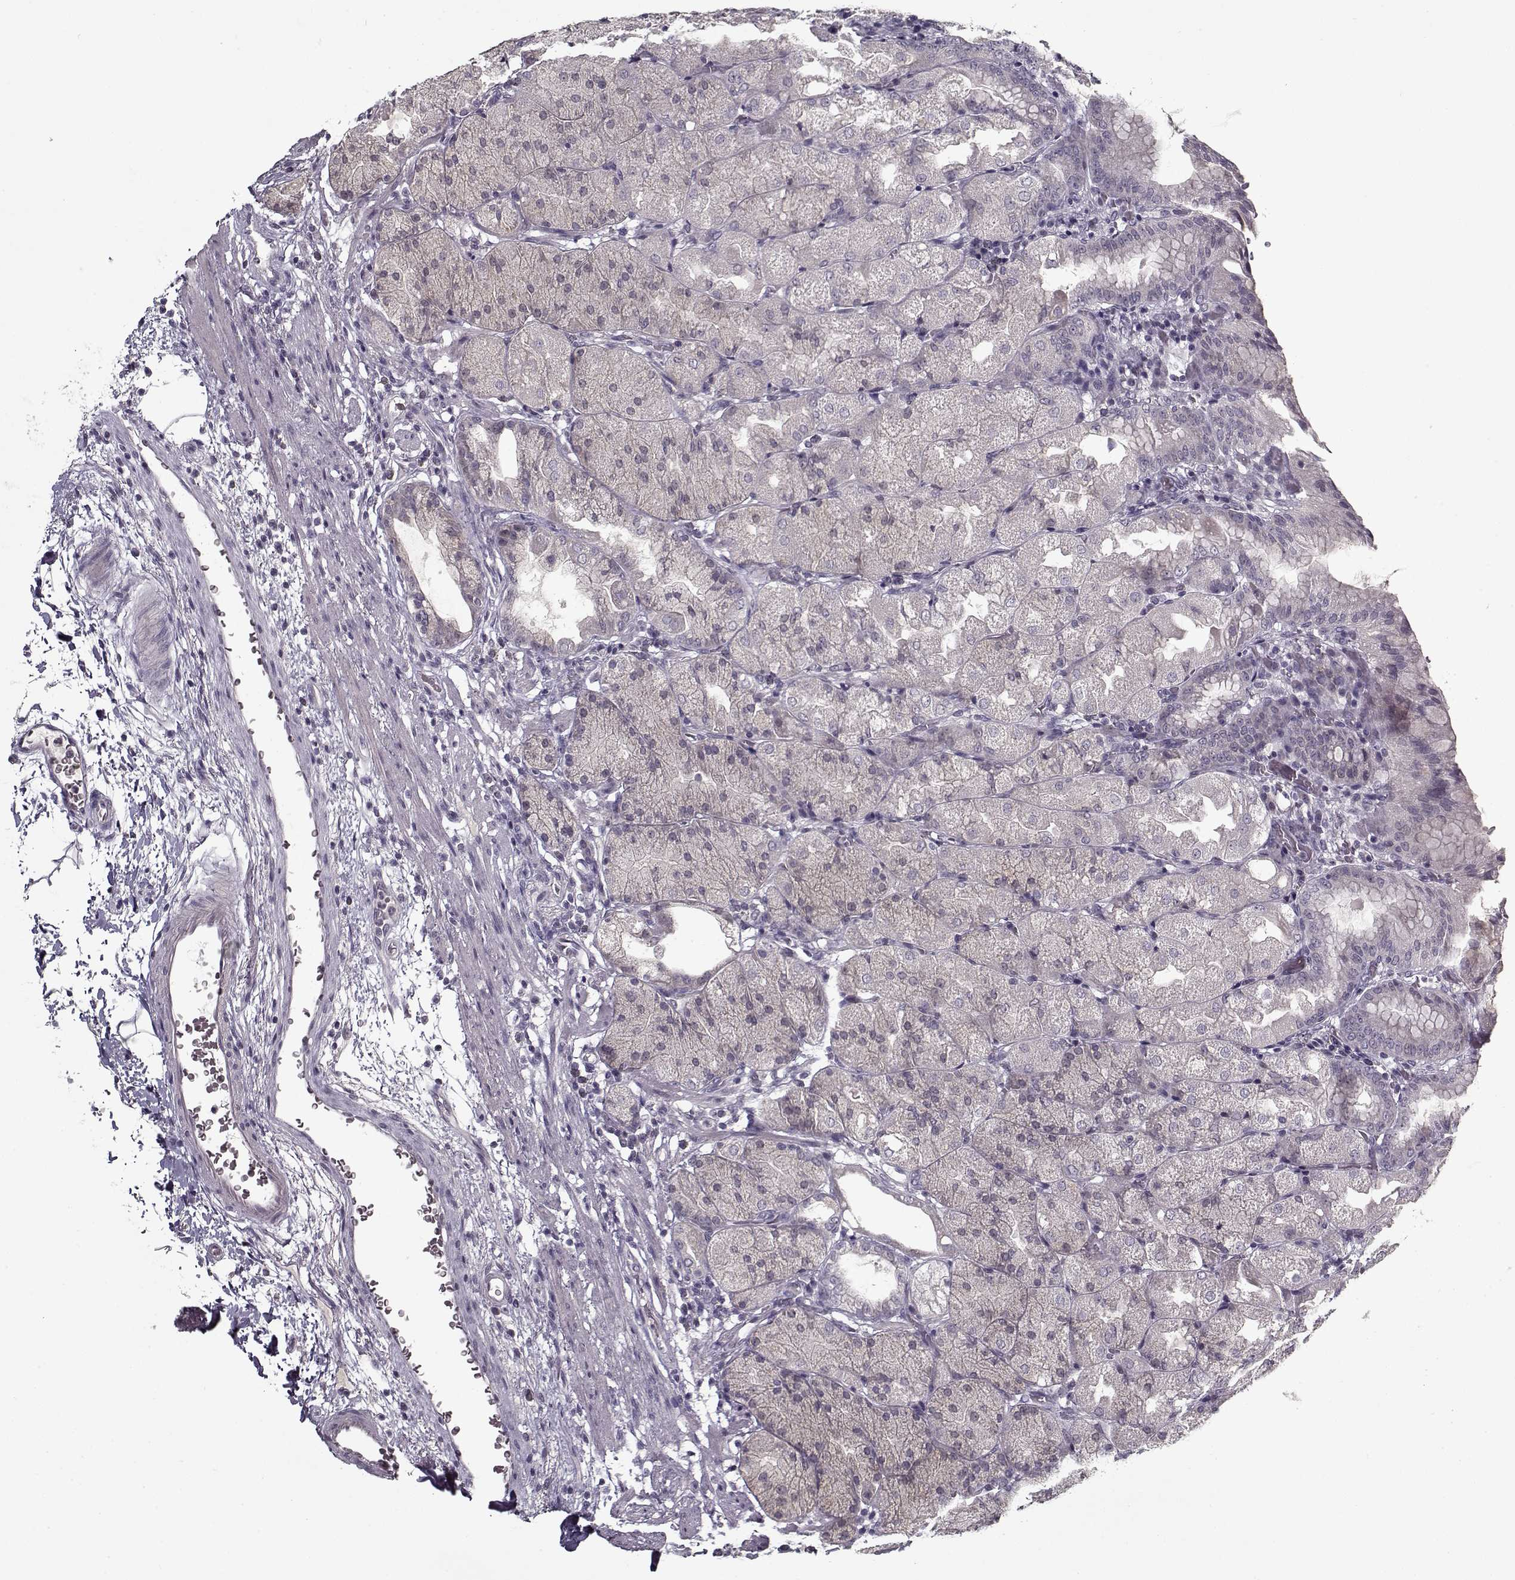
{"staining": {"intensity": "negative", "quantity": "none", "location": "none"}, "tissue": "stomach", "cell_type": "Glandular cells", "image_type": "normal", "snomed": [{"axis": "morphology", "description": "Normal tissue, NOS"}, {"axis": "topography", "description": "Stomach, upper"}, {"axis": "topography", "description": "Stomach"}, {"axis": "topography", "description": "Stomach, lower"}], "caption": "High magnification brightfield microscopy of benign stomach stained with DAB (brown) and counterstained with hematoxylin (blue): glandular cells show no significant positivity. (Stains: DAB IHC with hematoxylin counter stain, Microscopy: brightfield microscopy at high magnification).", "gene": "LAMA2", "patient": {"sex": "male", "age": 62}}